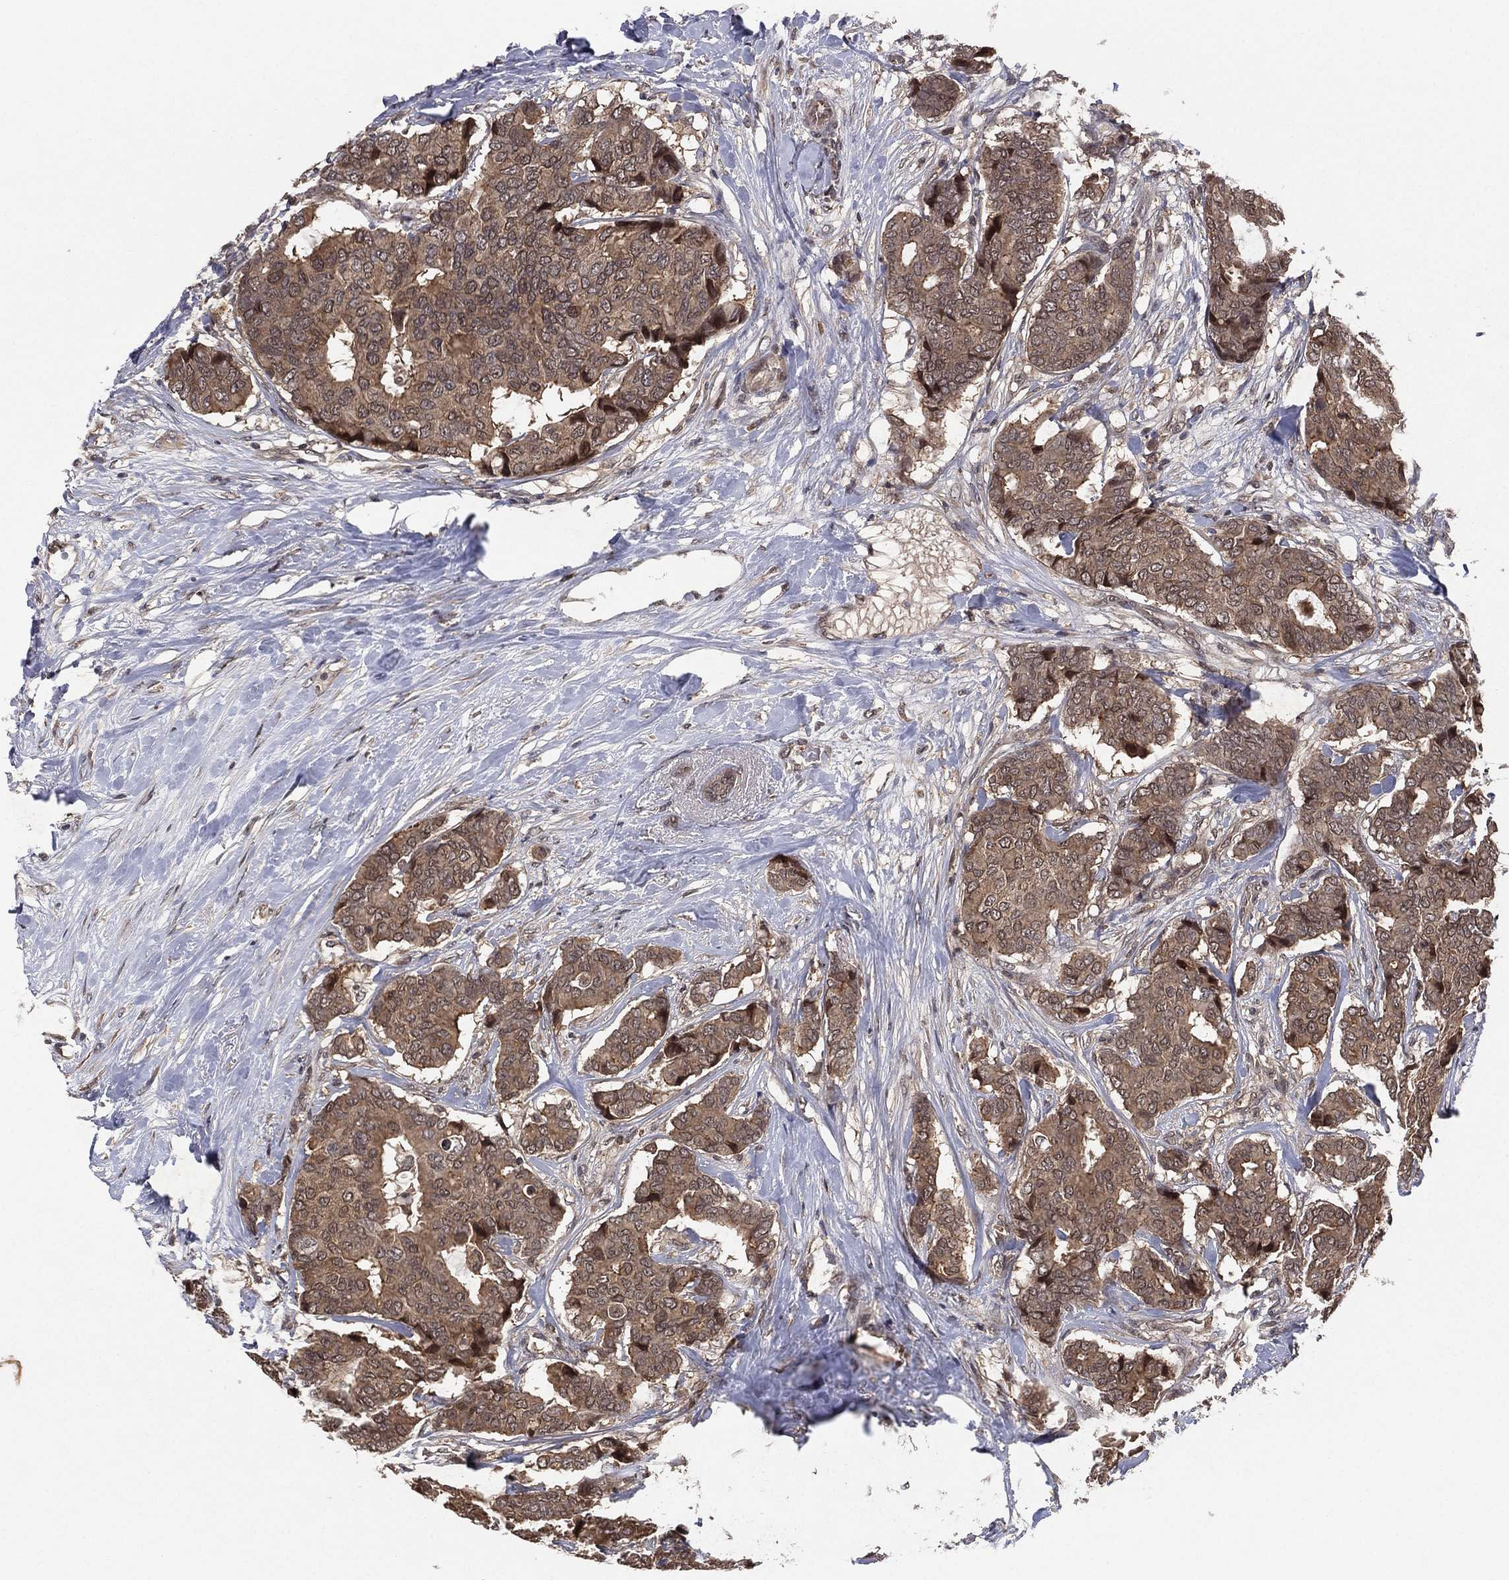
{"staining": {"intensity": "weak", "quantity": ">75%", "location": "cytoplasmic/membranous"}, "tissue": "breast cancer", "cell_type": "Tumor cells", "image_type": "cancer", "snomed": [{"axis": "morphology", "description": "Duct carcinoma"}, {"axis": "topography", "description": "Breast"}], "caption": "A brown stain highlights weak cytoplasmic/membranous positivity of a protein in breast cancer (infiltrating ductal carcinoma) tumor cells.", "gene": "ATG4B", "patient": {"sex": "female", "age": 75}}